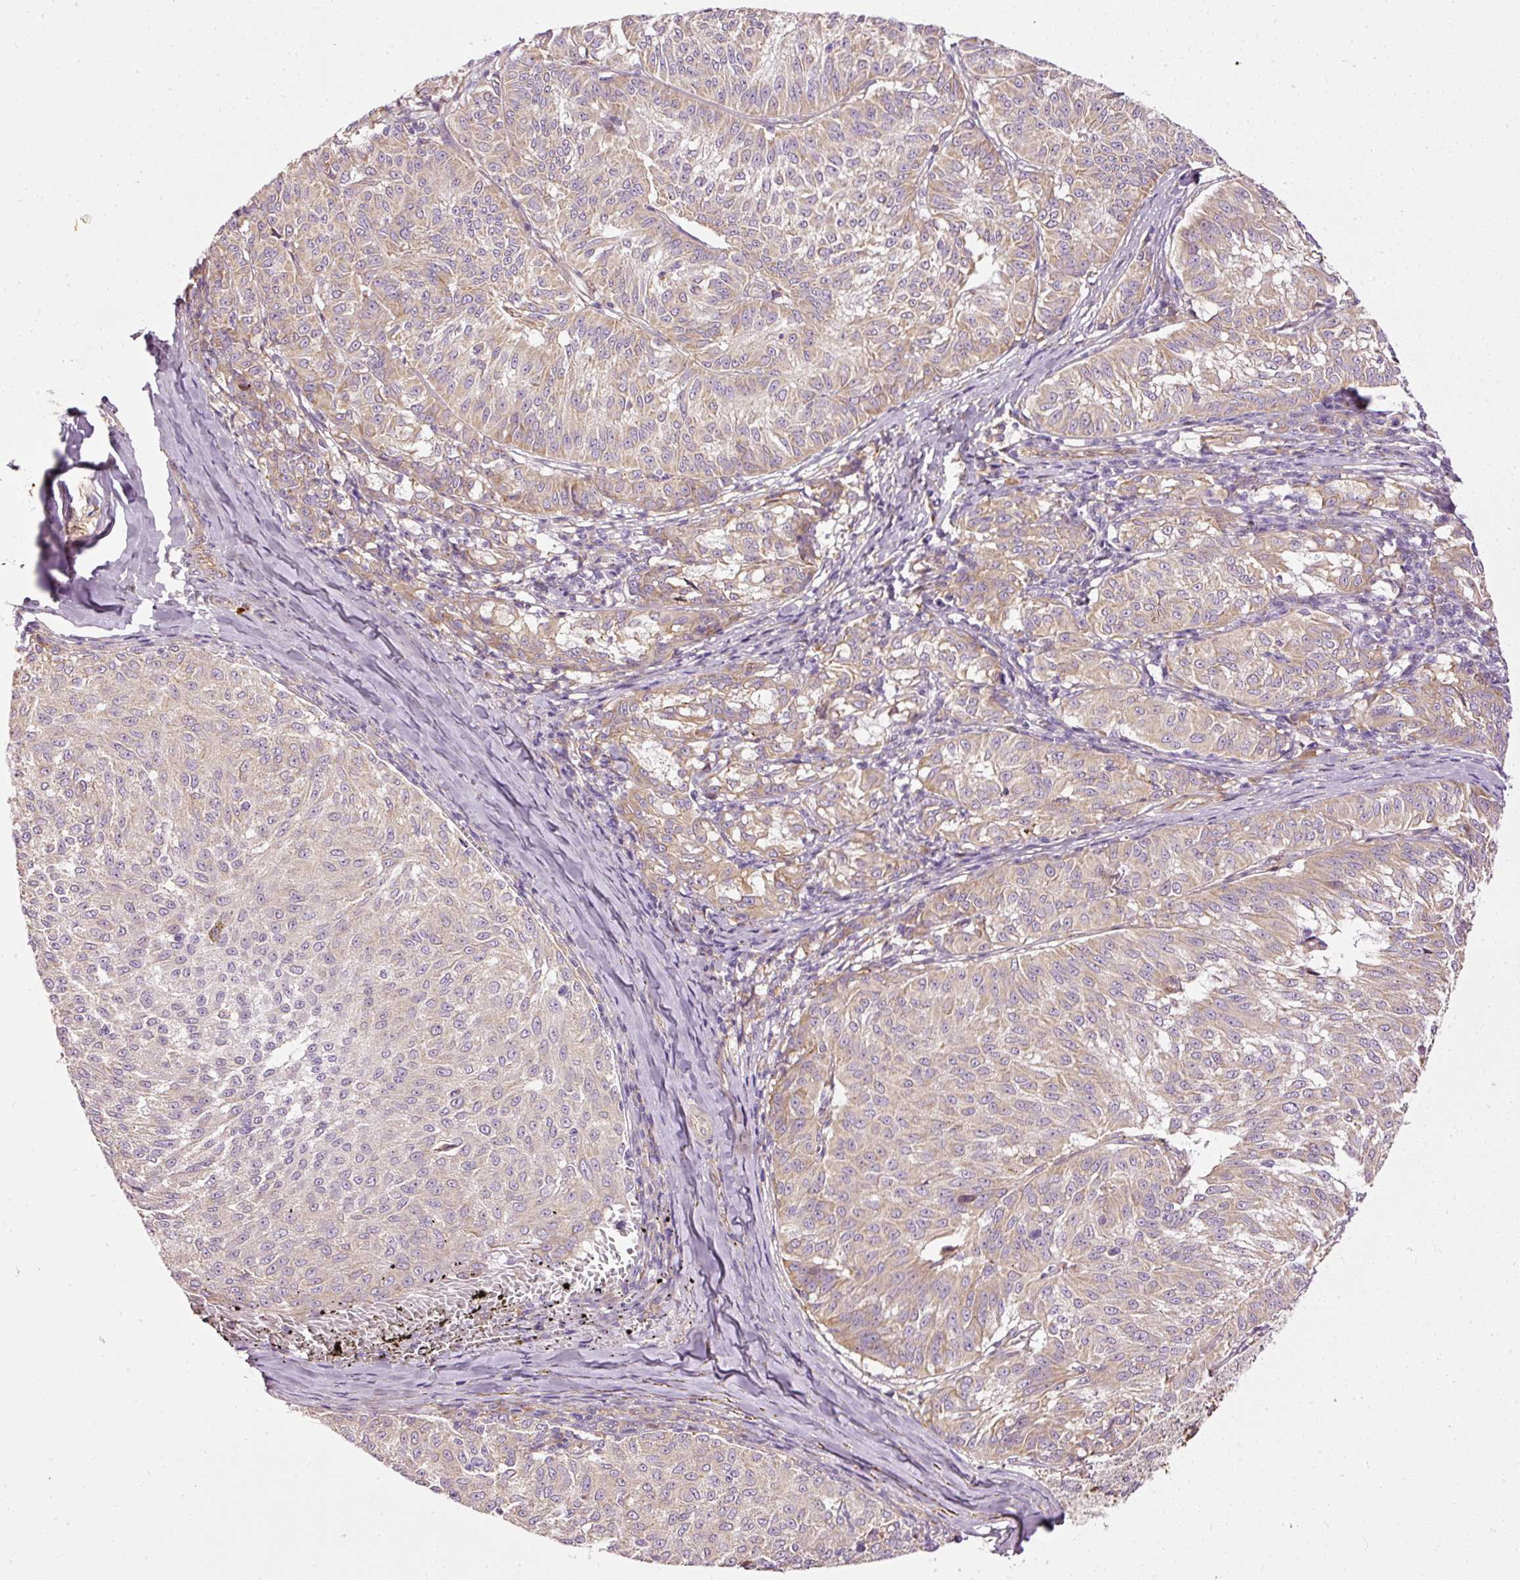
{"staining": {"intensity": "weak", "quantity": "25%-75%", "location": "cytoplasmic/membranous"}, "tissue": "melanoma", "cell_type": "Tumor cells", "image_type": "cancer", "snomed": [{"axis": "morphology", "description": "Malignant melanoma, NOS"}, {"axis": "topography", "description": "Skin"}], "caption": "Tumor cells reveal low levels of weak cytoplasmic/membranous positivity in about 25%-75% of cells in human melanoma.", "gene": "PAQR9", "patient": {"sex": "female", "age": 72}}